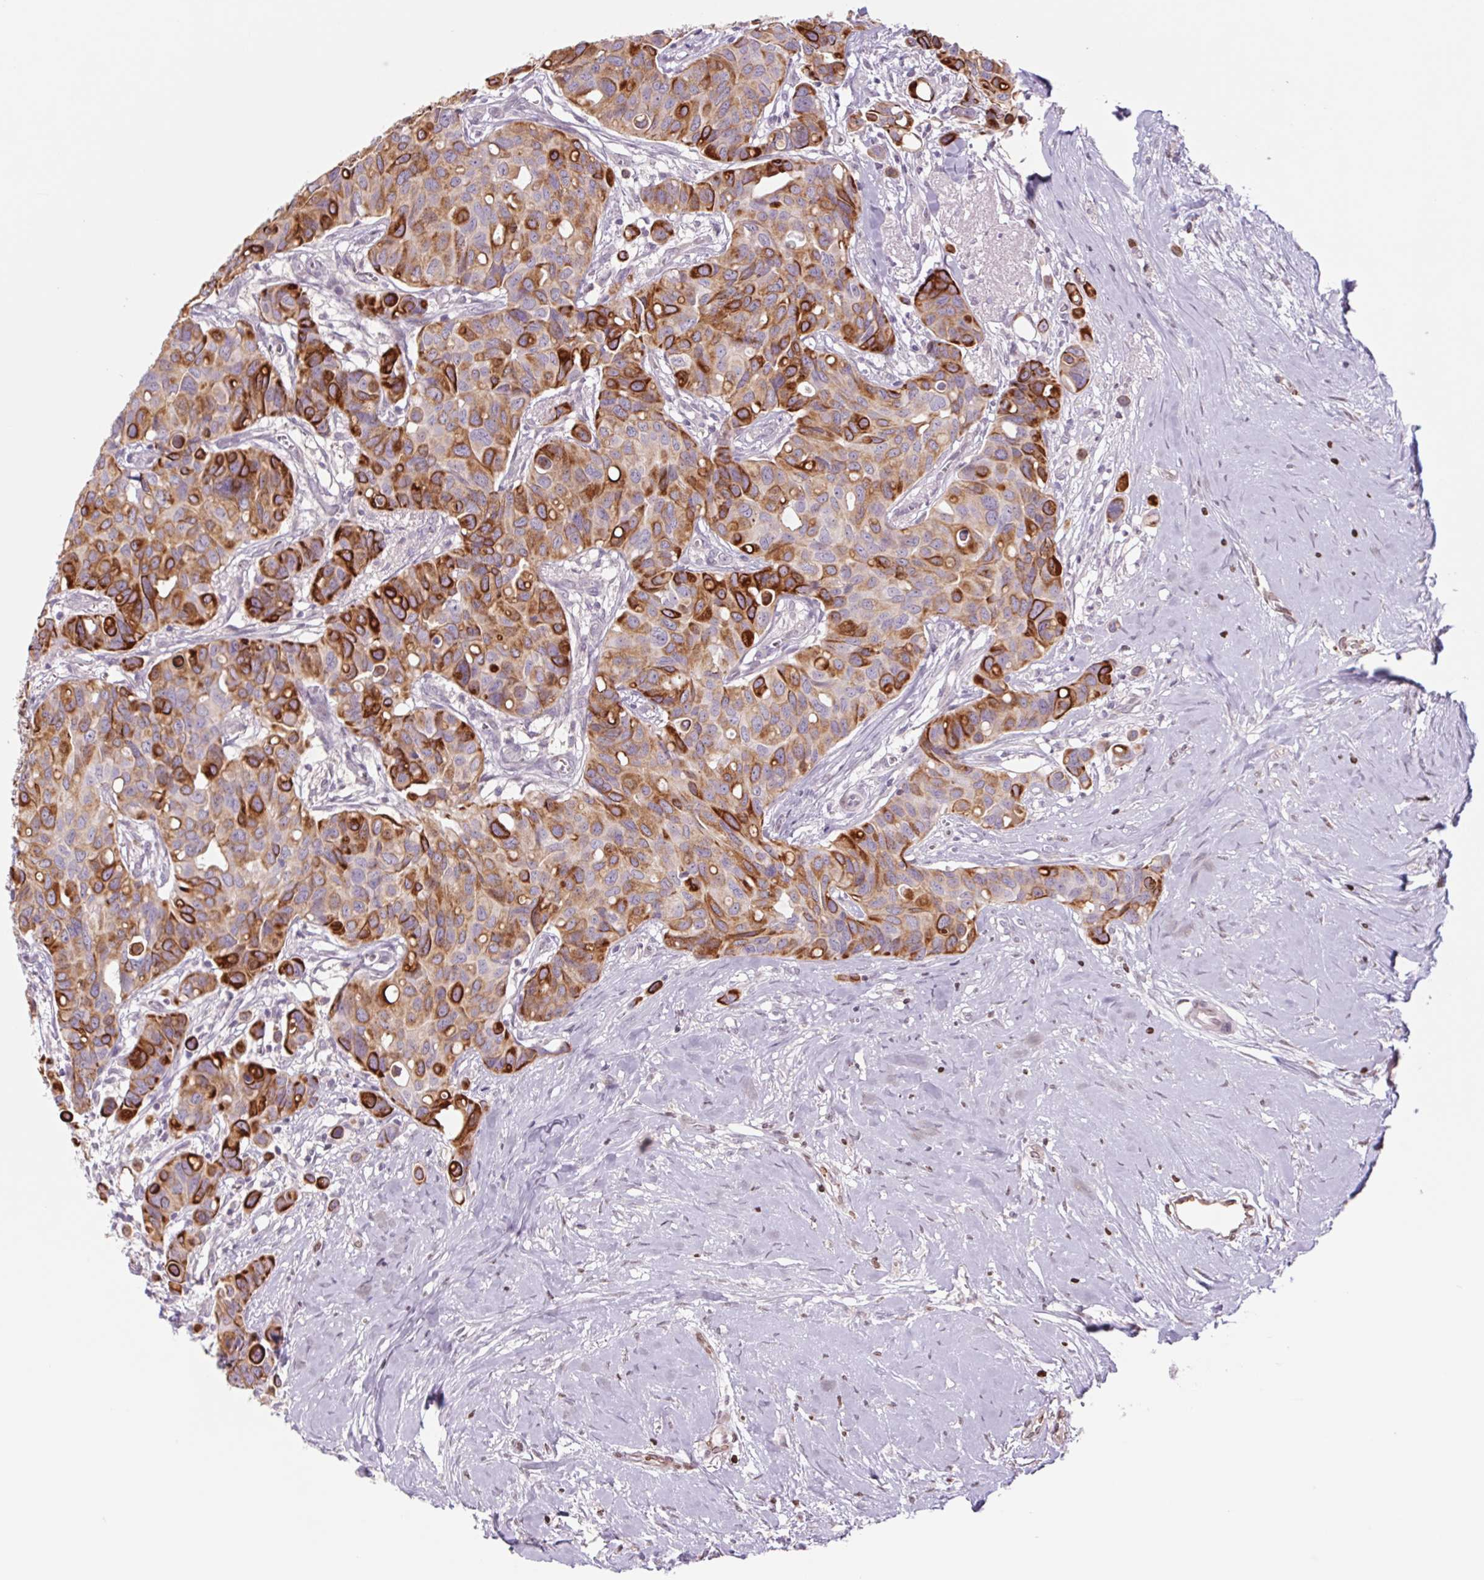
{"staining": {"intensity": "strong", "quantity": "25%-75%", "location": "cytoplasmic/membranous"}, "tissue": "breast cancer", "cell_type": "Tumor cells", "image_type": "cancer", "snomed": [{"axis": "morphology", "description": "Duct carcinoma"}, {"axis": "topography", "description": "Breast"}], "caption": "An image showing strong cytoplasmic/membranous expression in approximately 25%-75% of tumor cells in breast invasive ductal carcinoma, as visualized by brown immunohistochemical staining.", "gene": "MS4A13", "patient": {"sex": "female", "age": 54}}